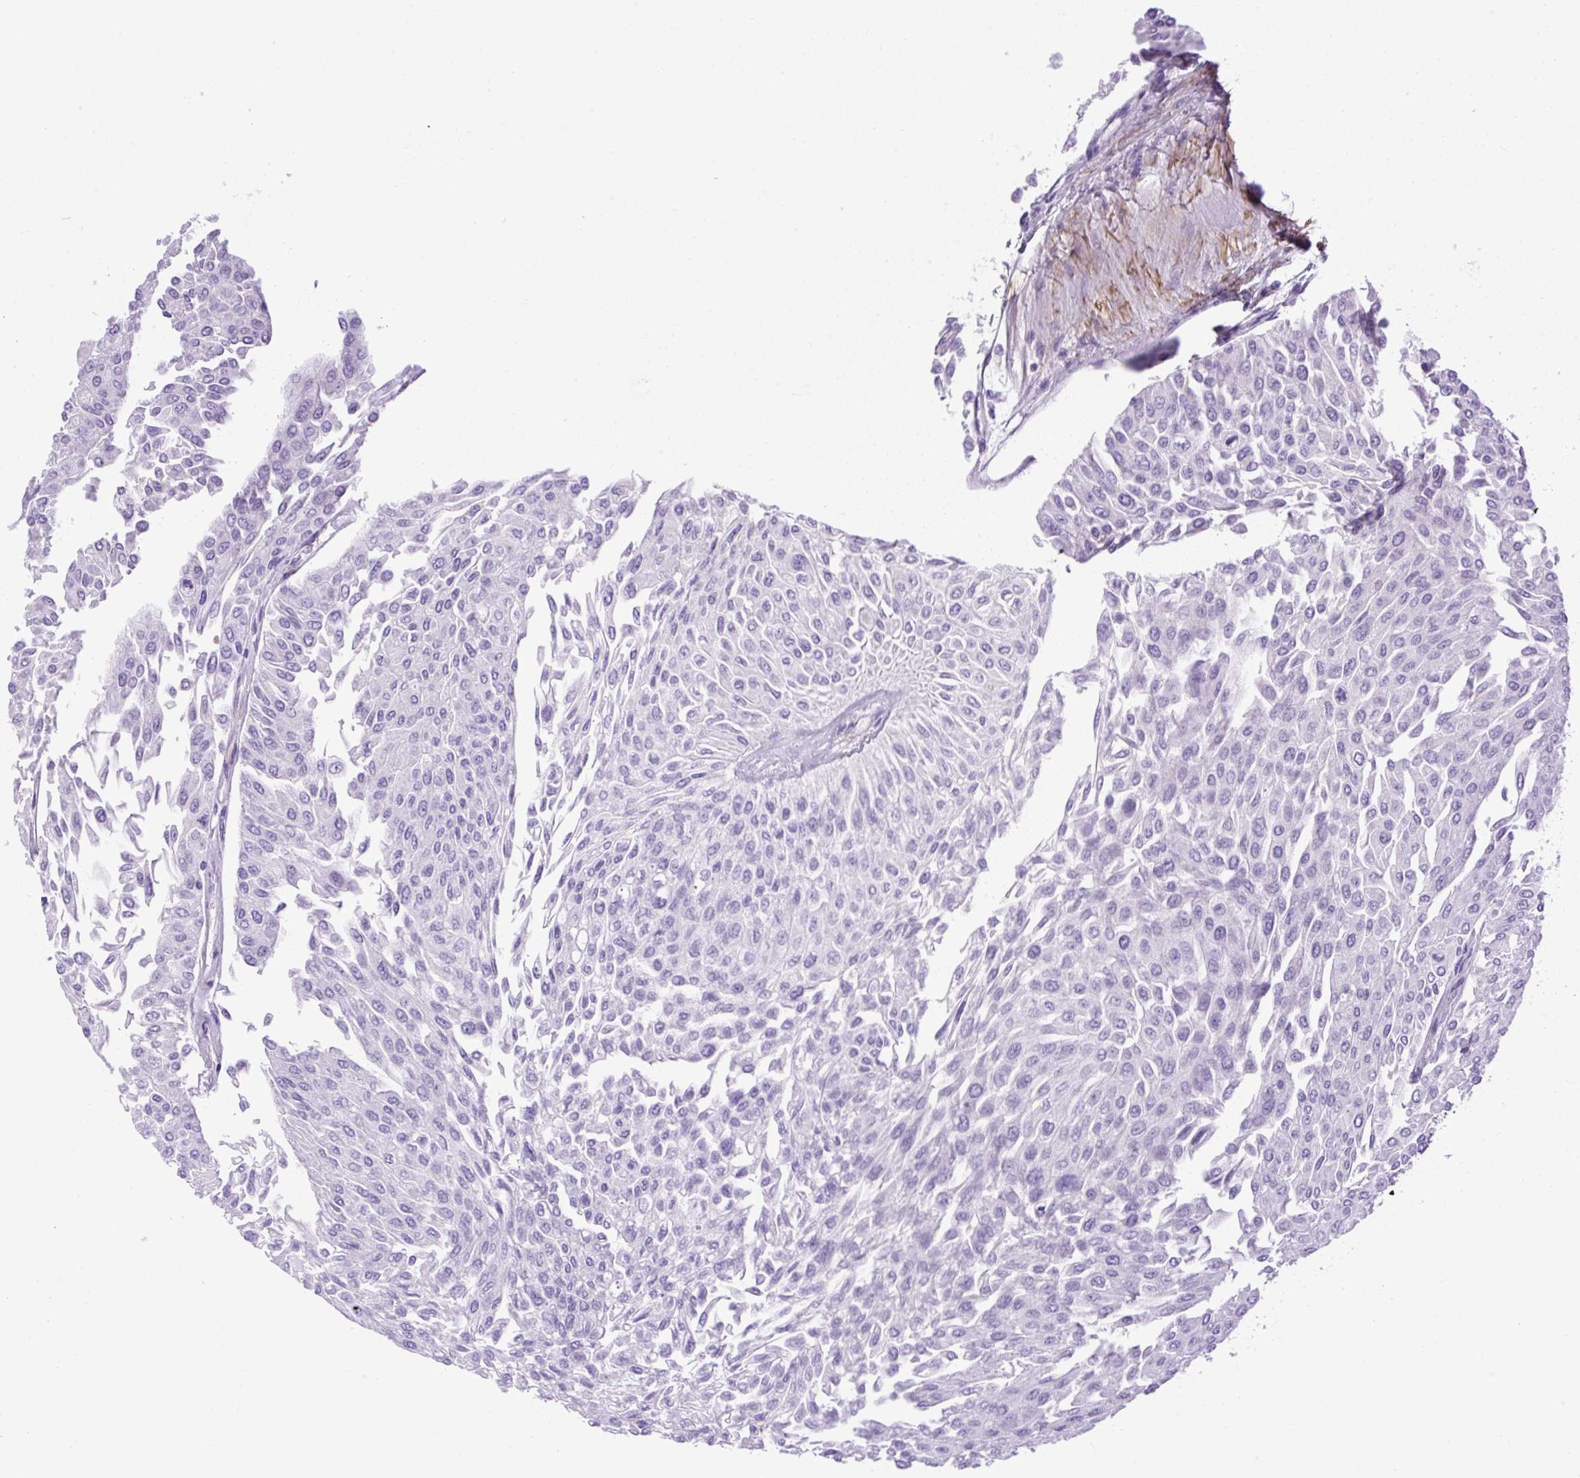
{"staining": {"intensity": "negative", "quantity": "none", "location": "none"}, "tissue": "urothelial cancer", "cell_type": "Tumor cells", "image_type": "cancer", "snomed": [{"axis": "morphology", "description": "Urothelial carcinoma, Low grade"}, {"axis": "topography", "description": "Urinary bladder"}], "caption": "DAB (3,3'-diaminobenzidine) immunohistochemical staining of human urothelial cancer reveals no significant staining in tumor cells.", "gene": "VWA7", "patient": {"sex": "male", "age": 67}}